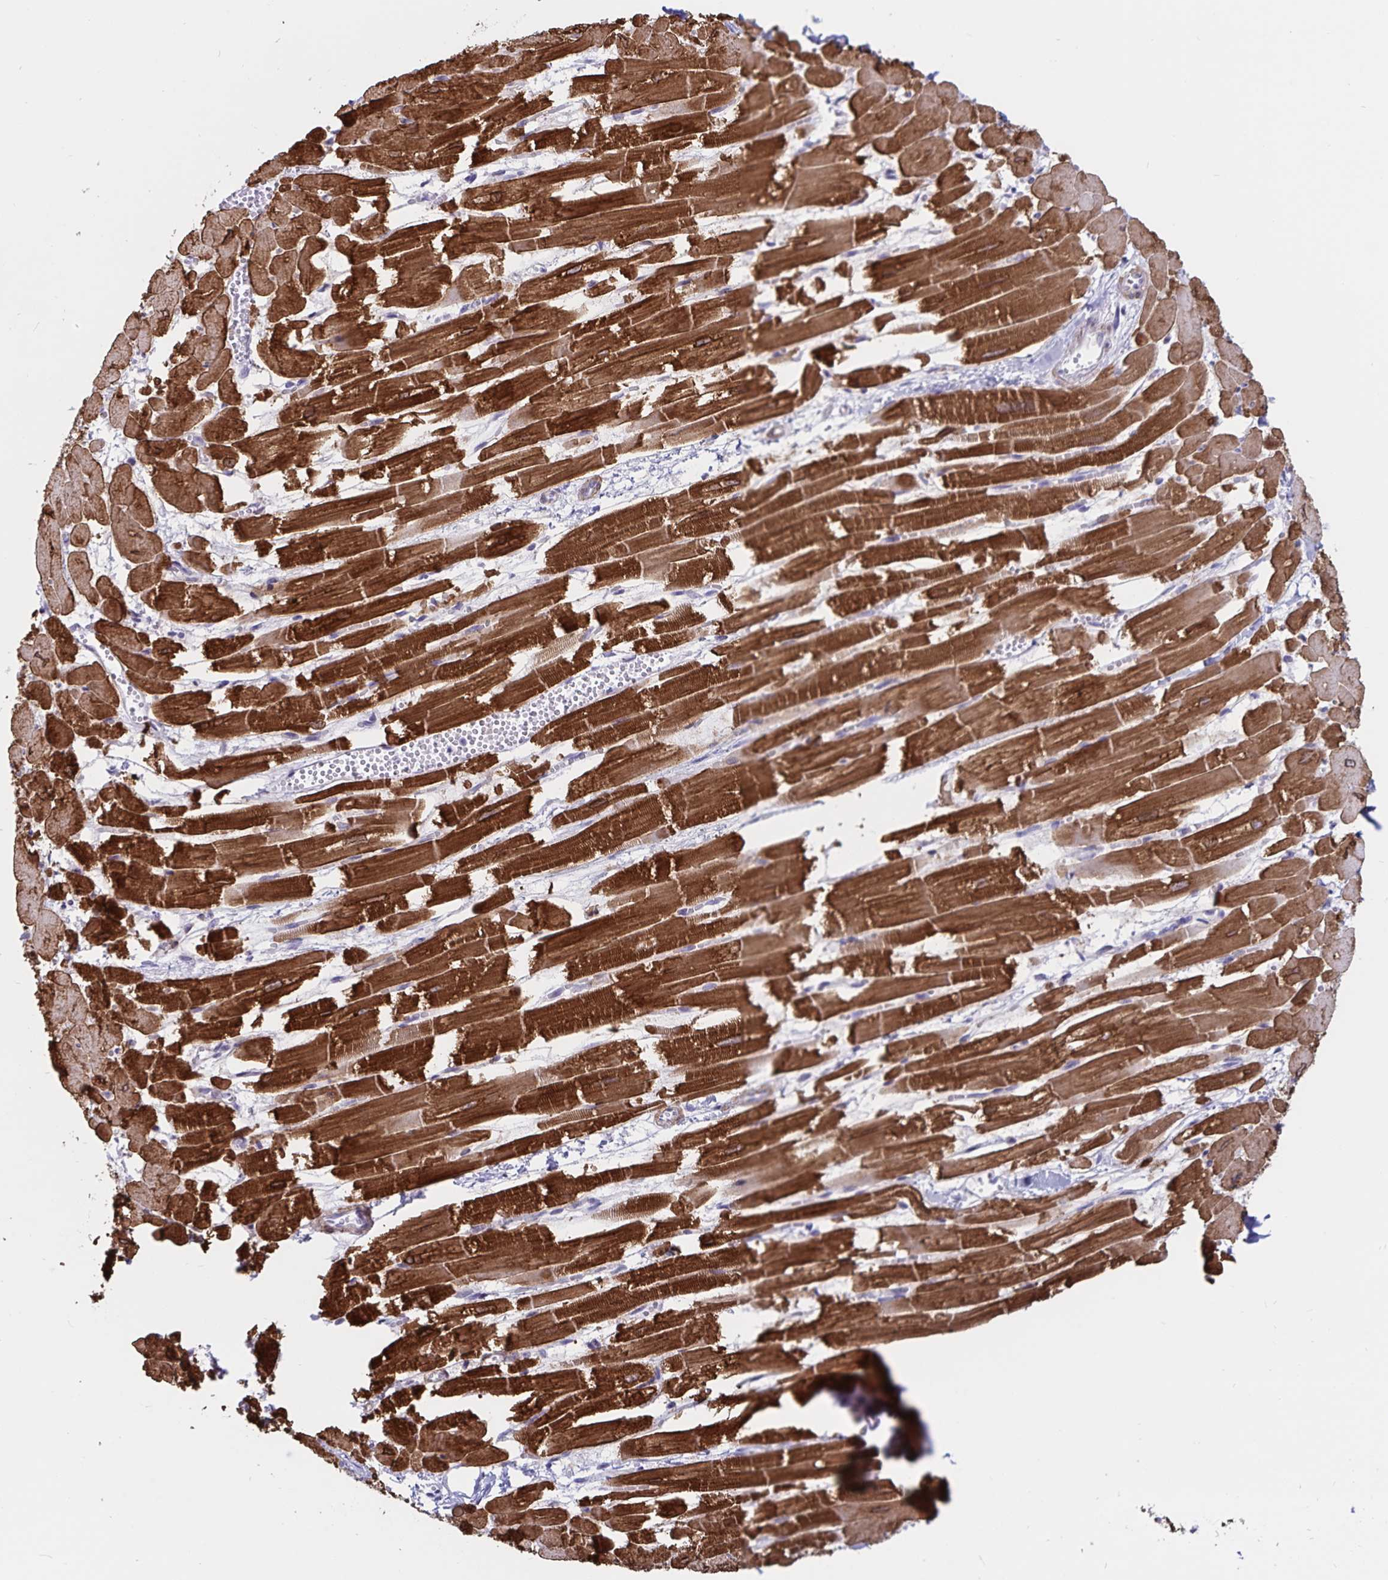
{"staining": {"intensity": "strong", "quantity": ">75%", "location": "cytoplasmic/membranous"}, "tissue": "heart muscle", "cell_type": "Cardiomyocytes", "image_type": "normal", "snomed": [{"axis": "morphology", "description": "Normal tissue, NOS"}, {"axis": "topography", "description": "Heart"}], "caption": "Brown immunohistochemical staining in benign heart muscle shows strong cytoplasmic/membranous expression in about >75% of cardiomyocytes.", "gene": "ATP2A2", "patient": {"sex": "female", "age": 52}}